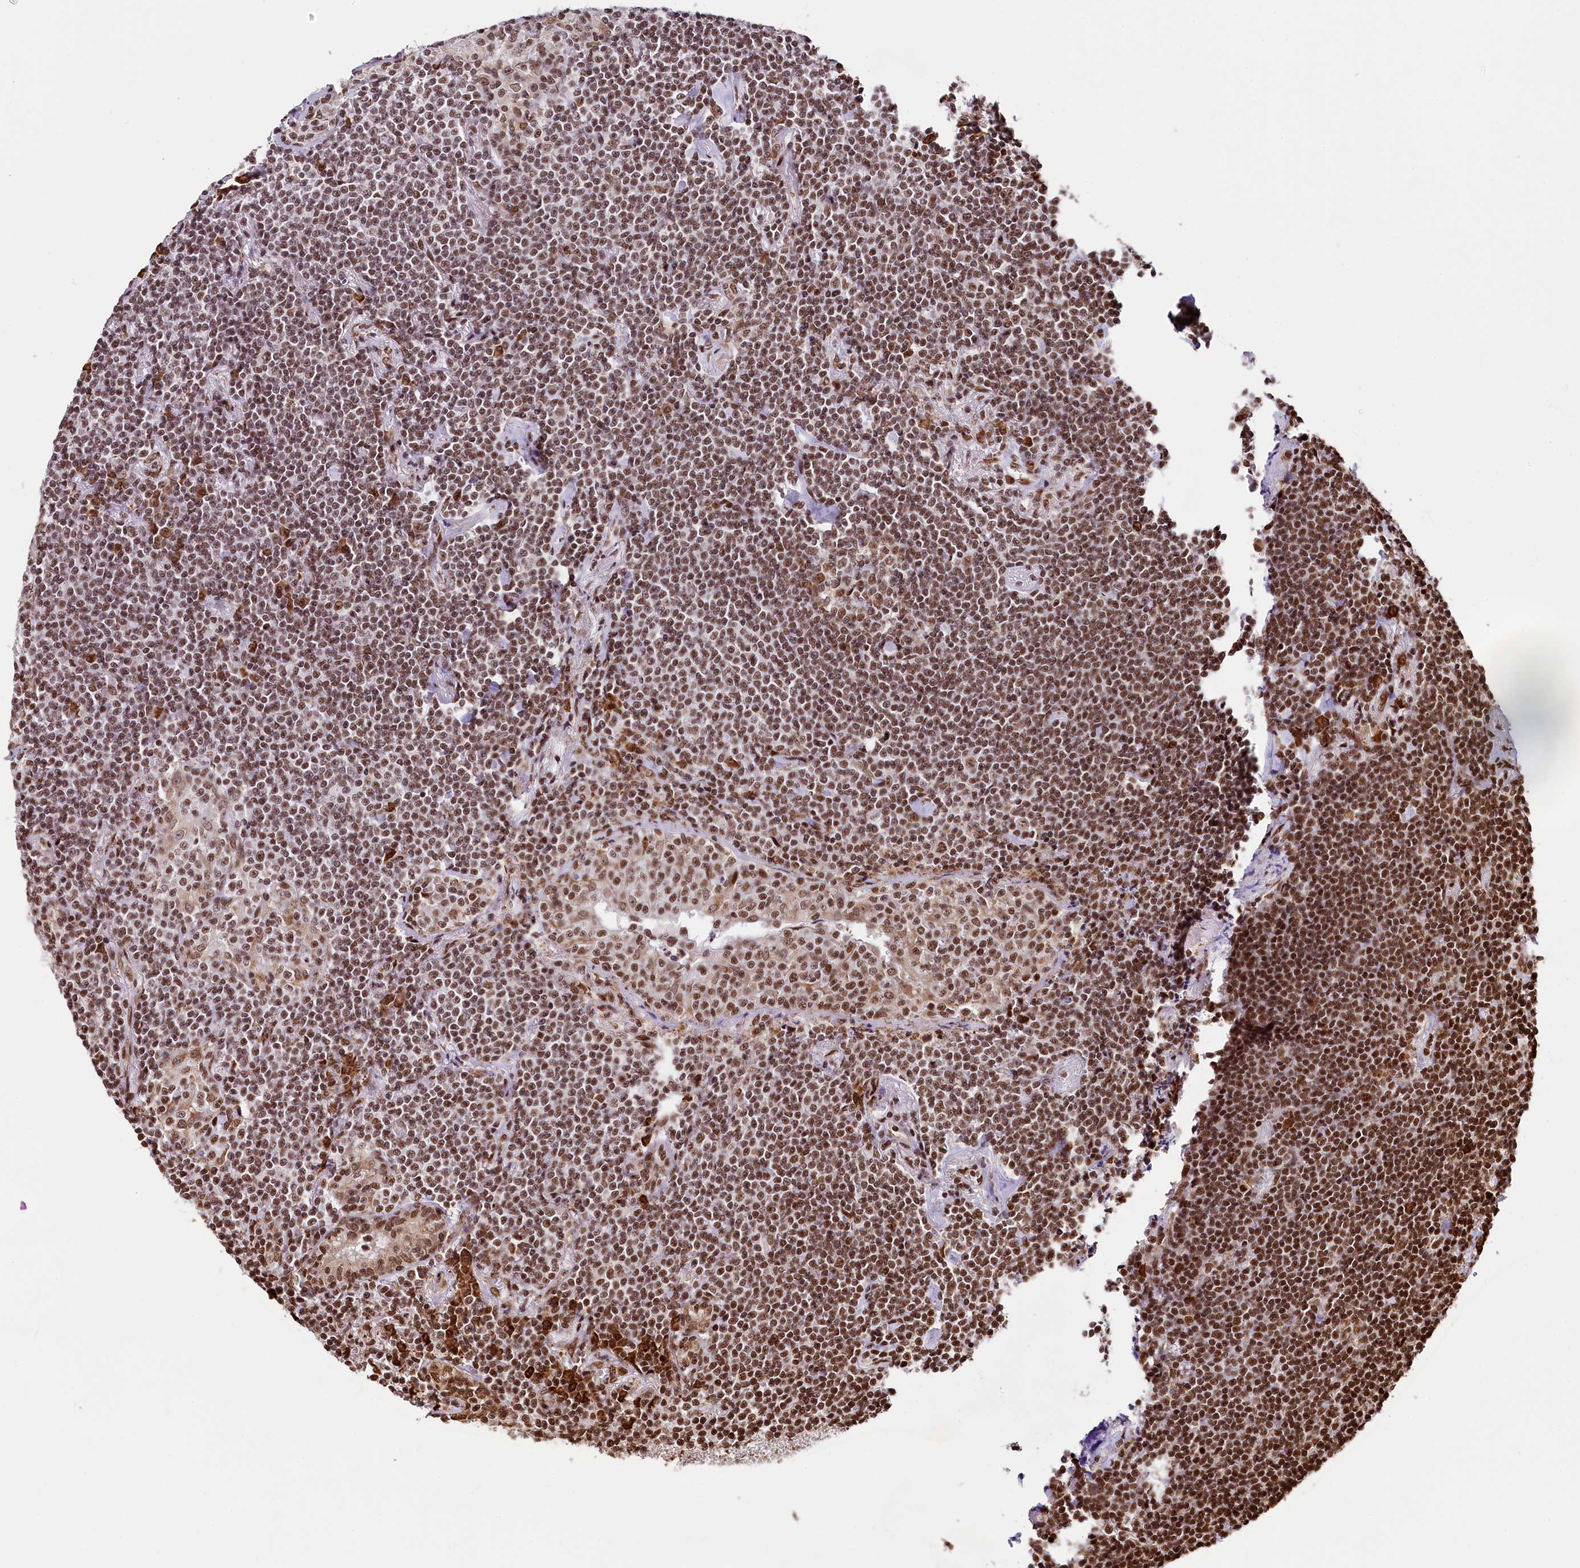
{"staining": {"intensity": "moderate", "quantity": ">75%", "location": "nuclear"}, "tissue": "lymphoma", "cell_type": "Tumor cells", "image_type": "cancer", "snomed": [{"axis": "morphology", "description": "Malignant lymphoma, non-Hodgkin's type, Low grade"}, {"axis": "topography", "description": "Lung"}], "caption": "Immunohistochemistry (IHC) image of human lymphoma stained for a protein (brown), which reveals medium levels of moderate nuclear expression in approximately >75% of tumor cells.", "gene": "PDS5B", "patient": {"sex": "female", "age": 71}}